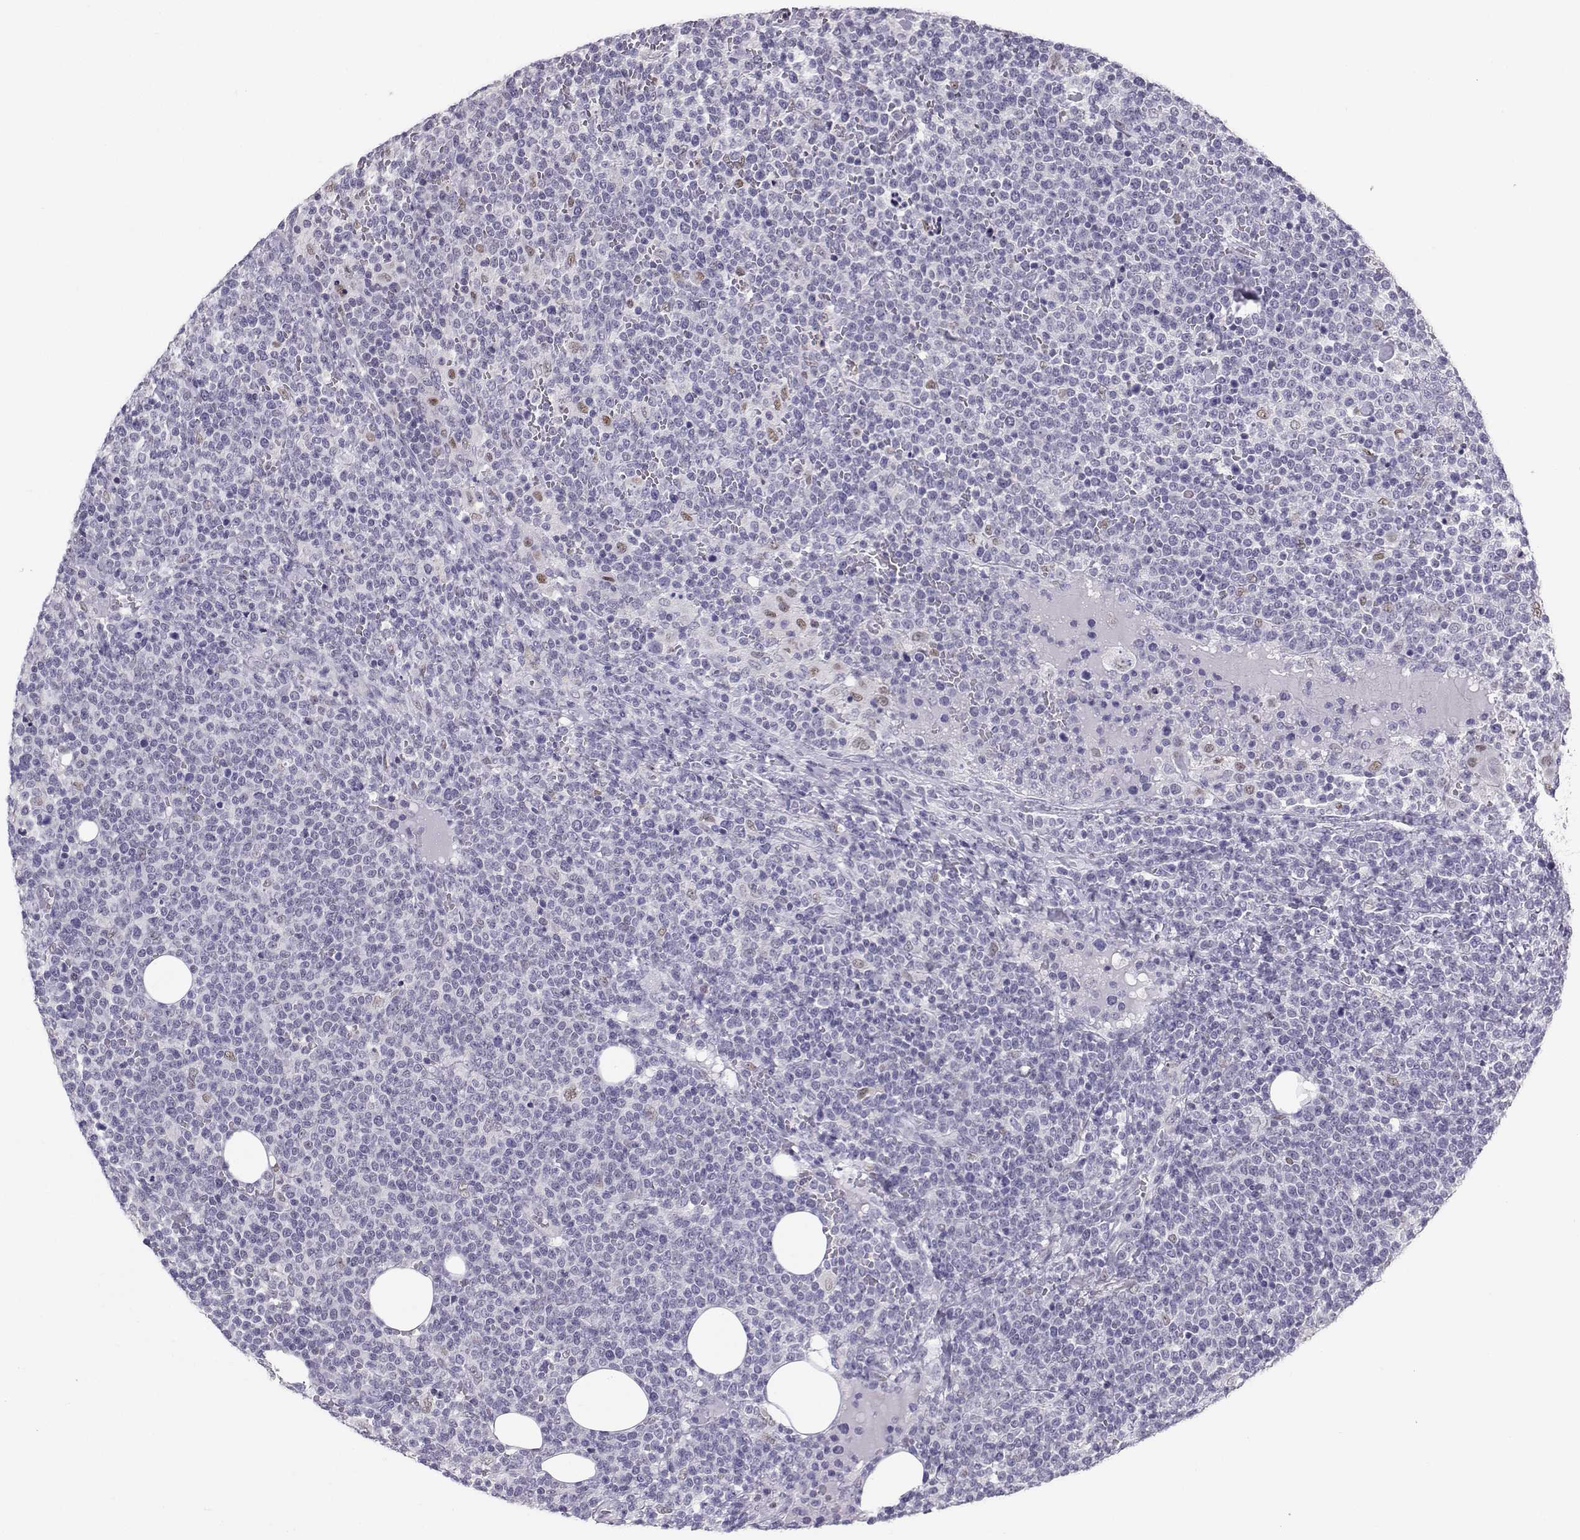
{"staining": {"intensity": "negative", "quantity": "none", "location": "none"}, "tissue": "lymphoma", "cell_type": "Tumor cells", "image_type": "cancer", "snomed": [{"axis": "morphology", "description": "Malignant lymphoma, non-Hodgkin's type, High grade"}, {"axis": "topography", "description": "Lymph node"}], "caption": "Immunohistochemical staining of human malignant lymphoma, non-Hodgkin's type (high-grade) shows no significant expression in tumor cells.", "gene": "TEDC2", "patient": {"sex": "male", "age": 61}}